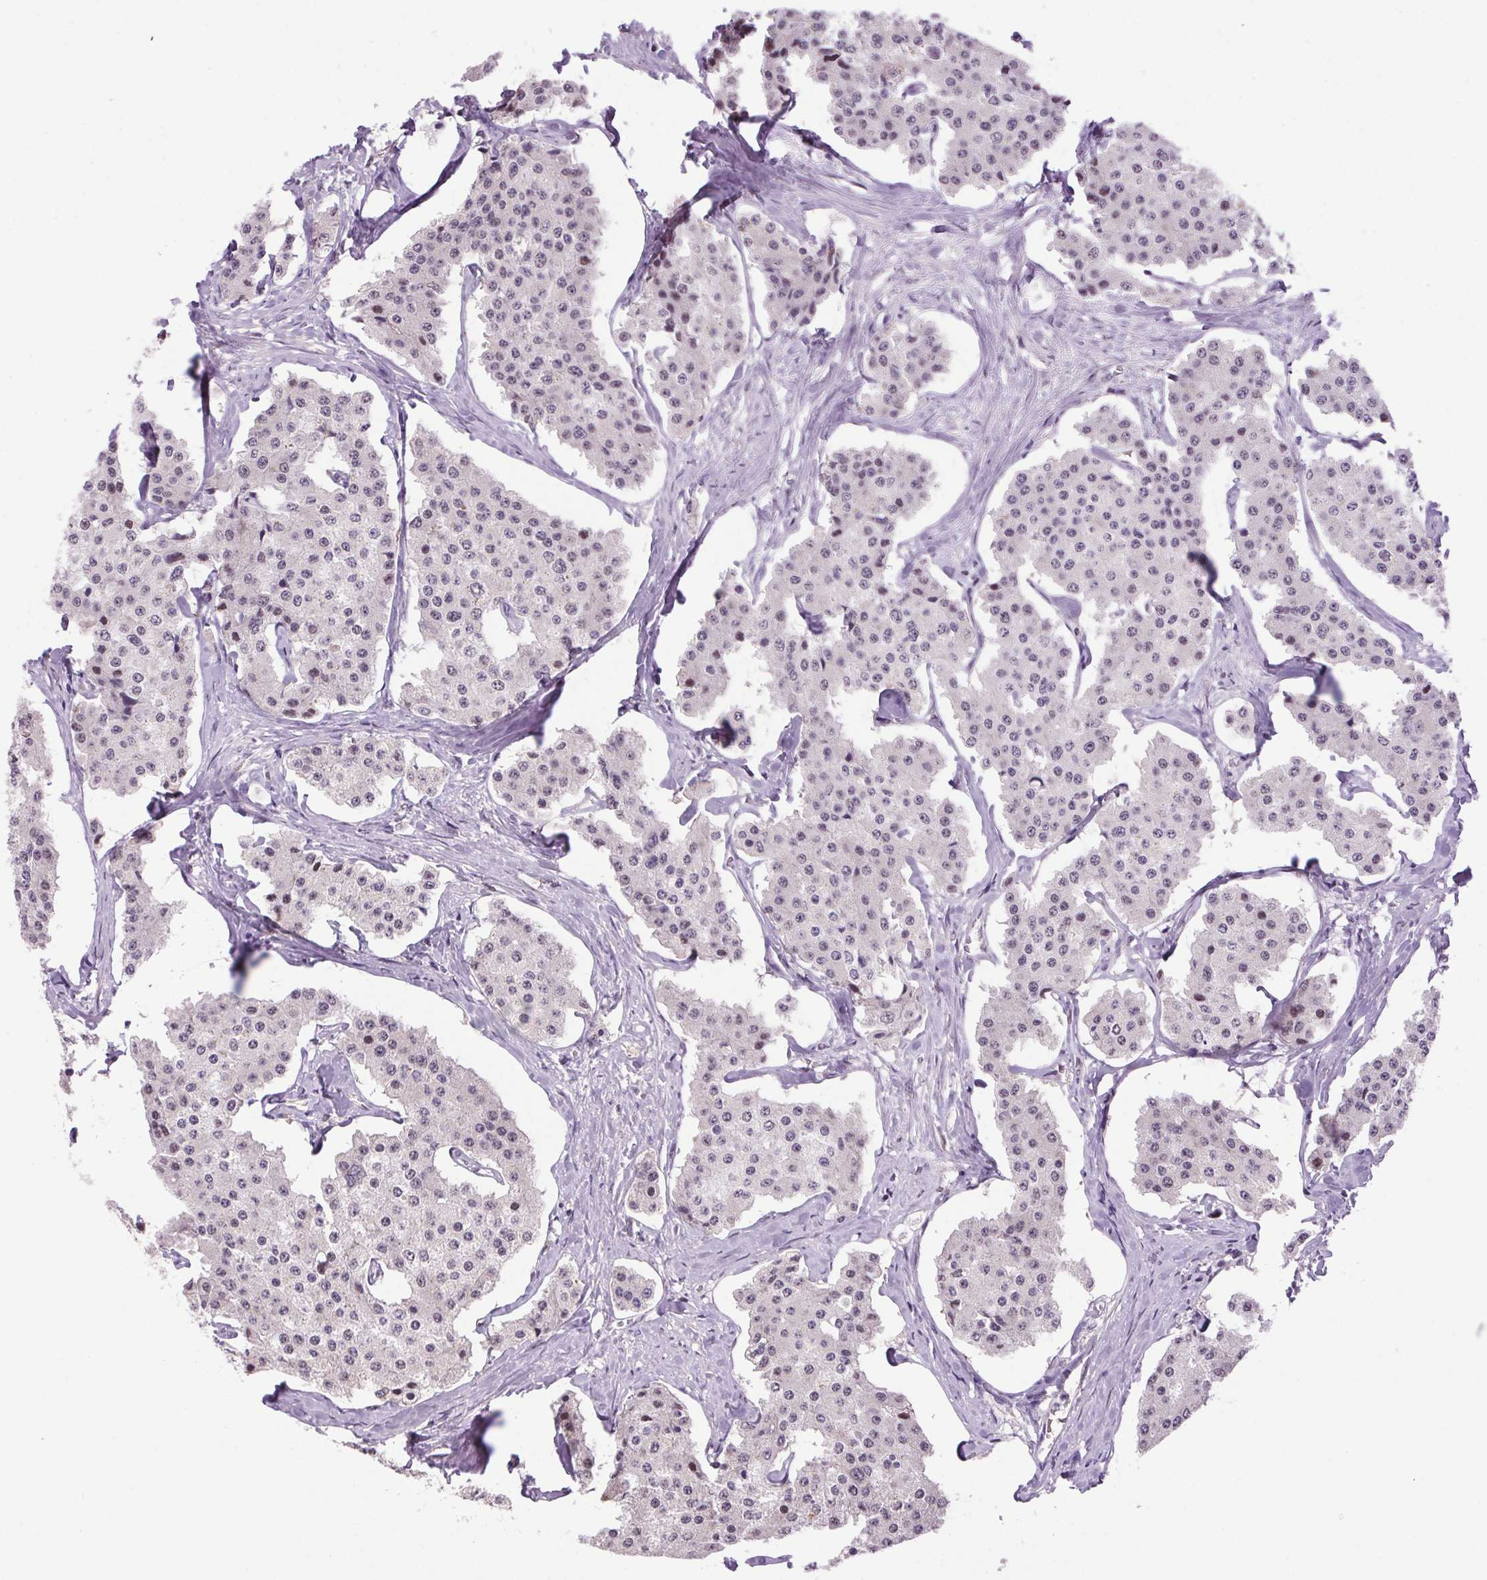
{"staining": {"intensity": "negative", "quantity": "none", "location": "none"}, "tissue": "carcinoid", "cell_type": "Tumor cells", "image_type": "cancer", "snomed": [{"axis": "morphology", "description": "Carcinoid, malignant, NOS"}, {"axis": "topography", "description": "Small intestine"}], "caption": "DAB (3,3'-diaminobenzidine) immunohistochemical staining of carcinoid displays no significant positivity in tumor cells. (Brightfield microscopy of DAB IHC at high magnification).", "gene": "AKR1E2", "patient": {"sex": "female", "age": 65}}